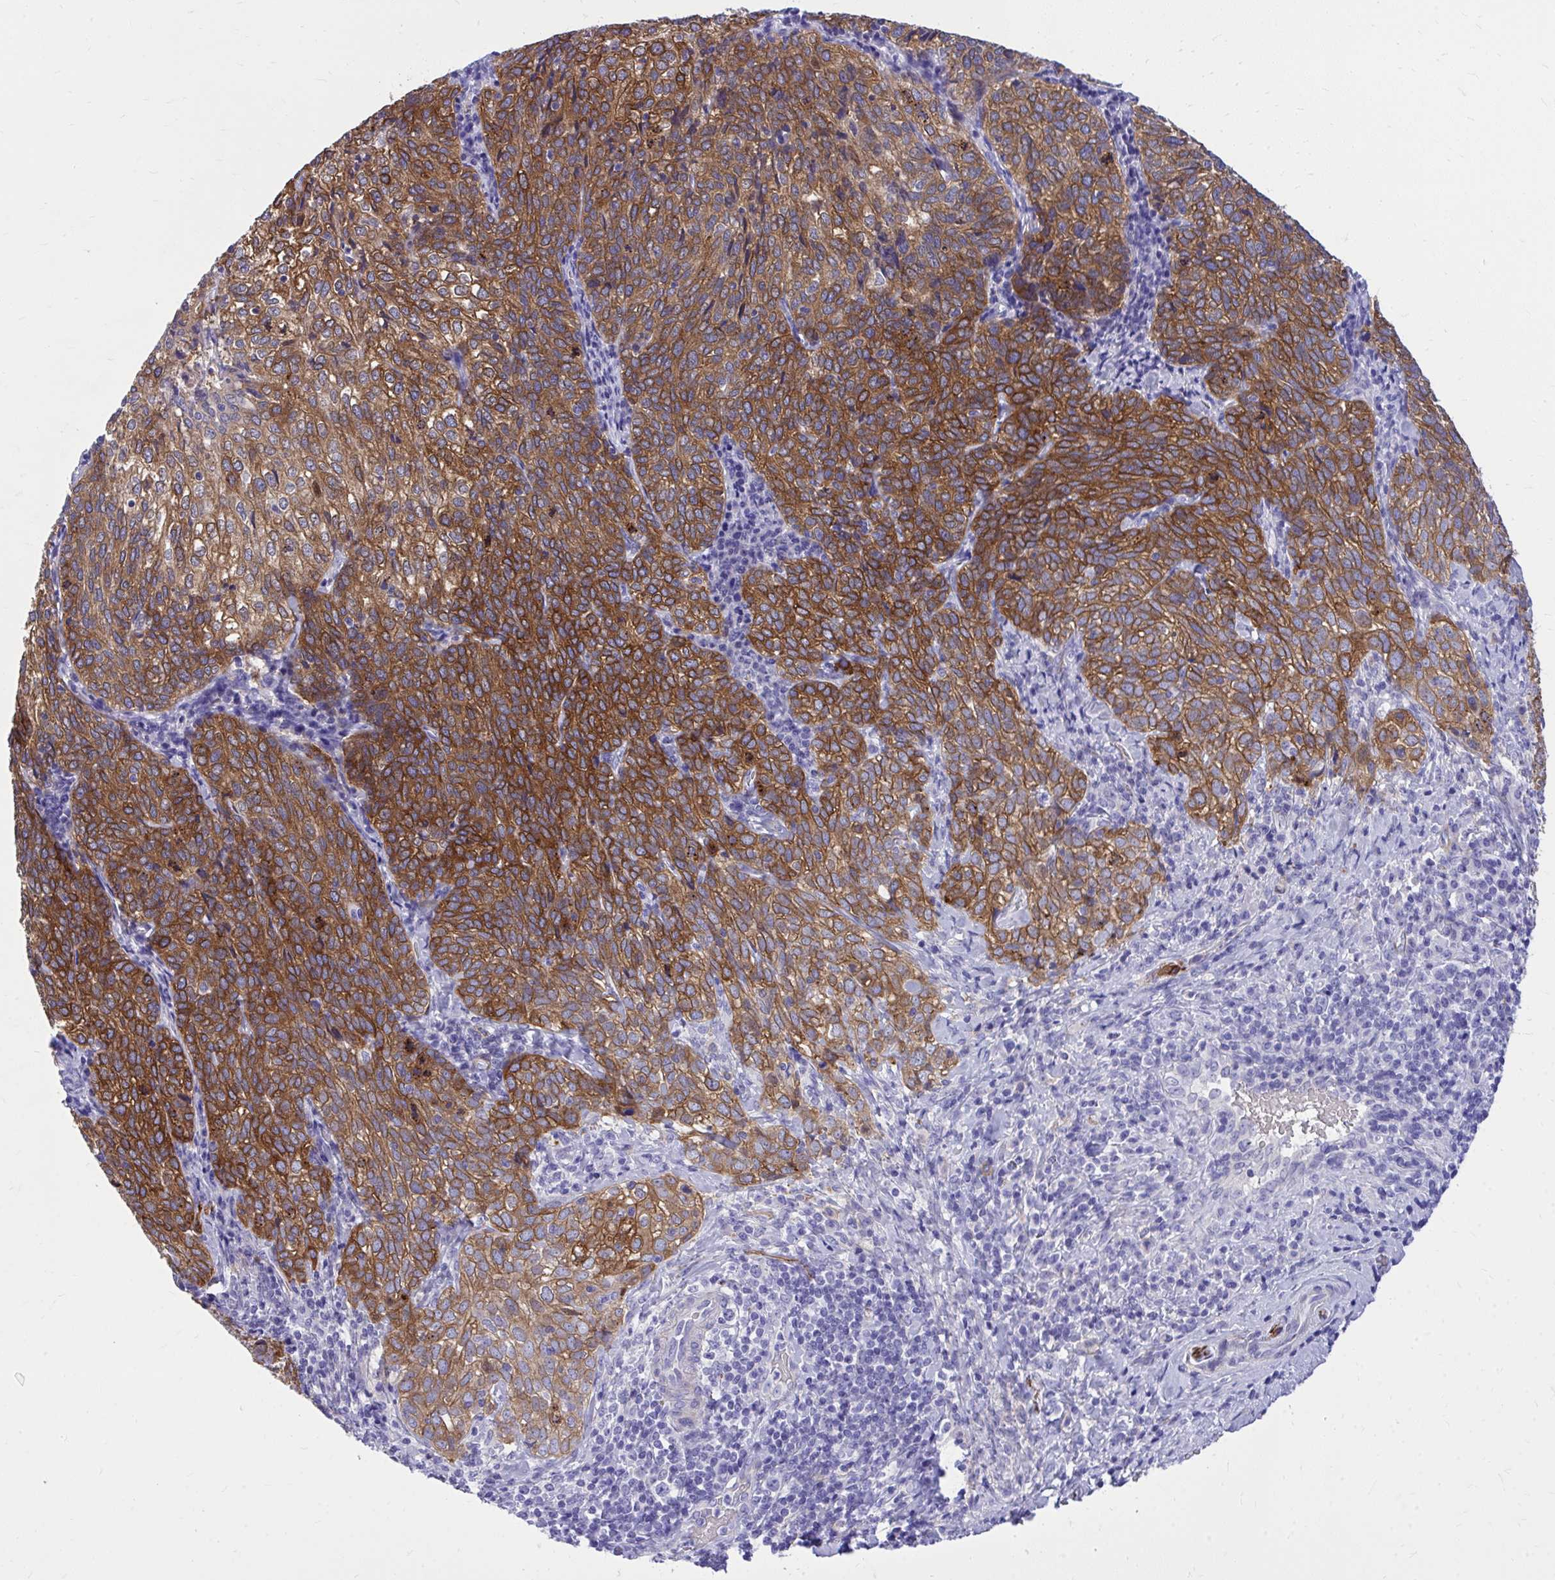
{"staining": {"intensity": "strong", "quantity": ">75%", "location": "cytoplasmic/membranous"}, "tissue": "cervical cancer", "cell_type": "Tumor cells", "image_type": "cancer", "snomed": [{"axis": "morphology", "description": "Normal tissue, NOS"}, {"axis": "morphology", "description": "Squamous cell carcinoma, NOS"}, {"axis": "topography", "description": "Vagina"}, {"axis": "topography", "description": "Cervix"}], "caption": "The micrograph displays immunohistochemical staining of cervical cancer. There is strong cytoplasmic/membranous positivity is appreciated in approximately >75% of tumor cells.", "gene": "EPB41L1", "patient": {"sex": "female", "age": 45}}